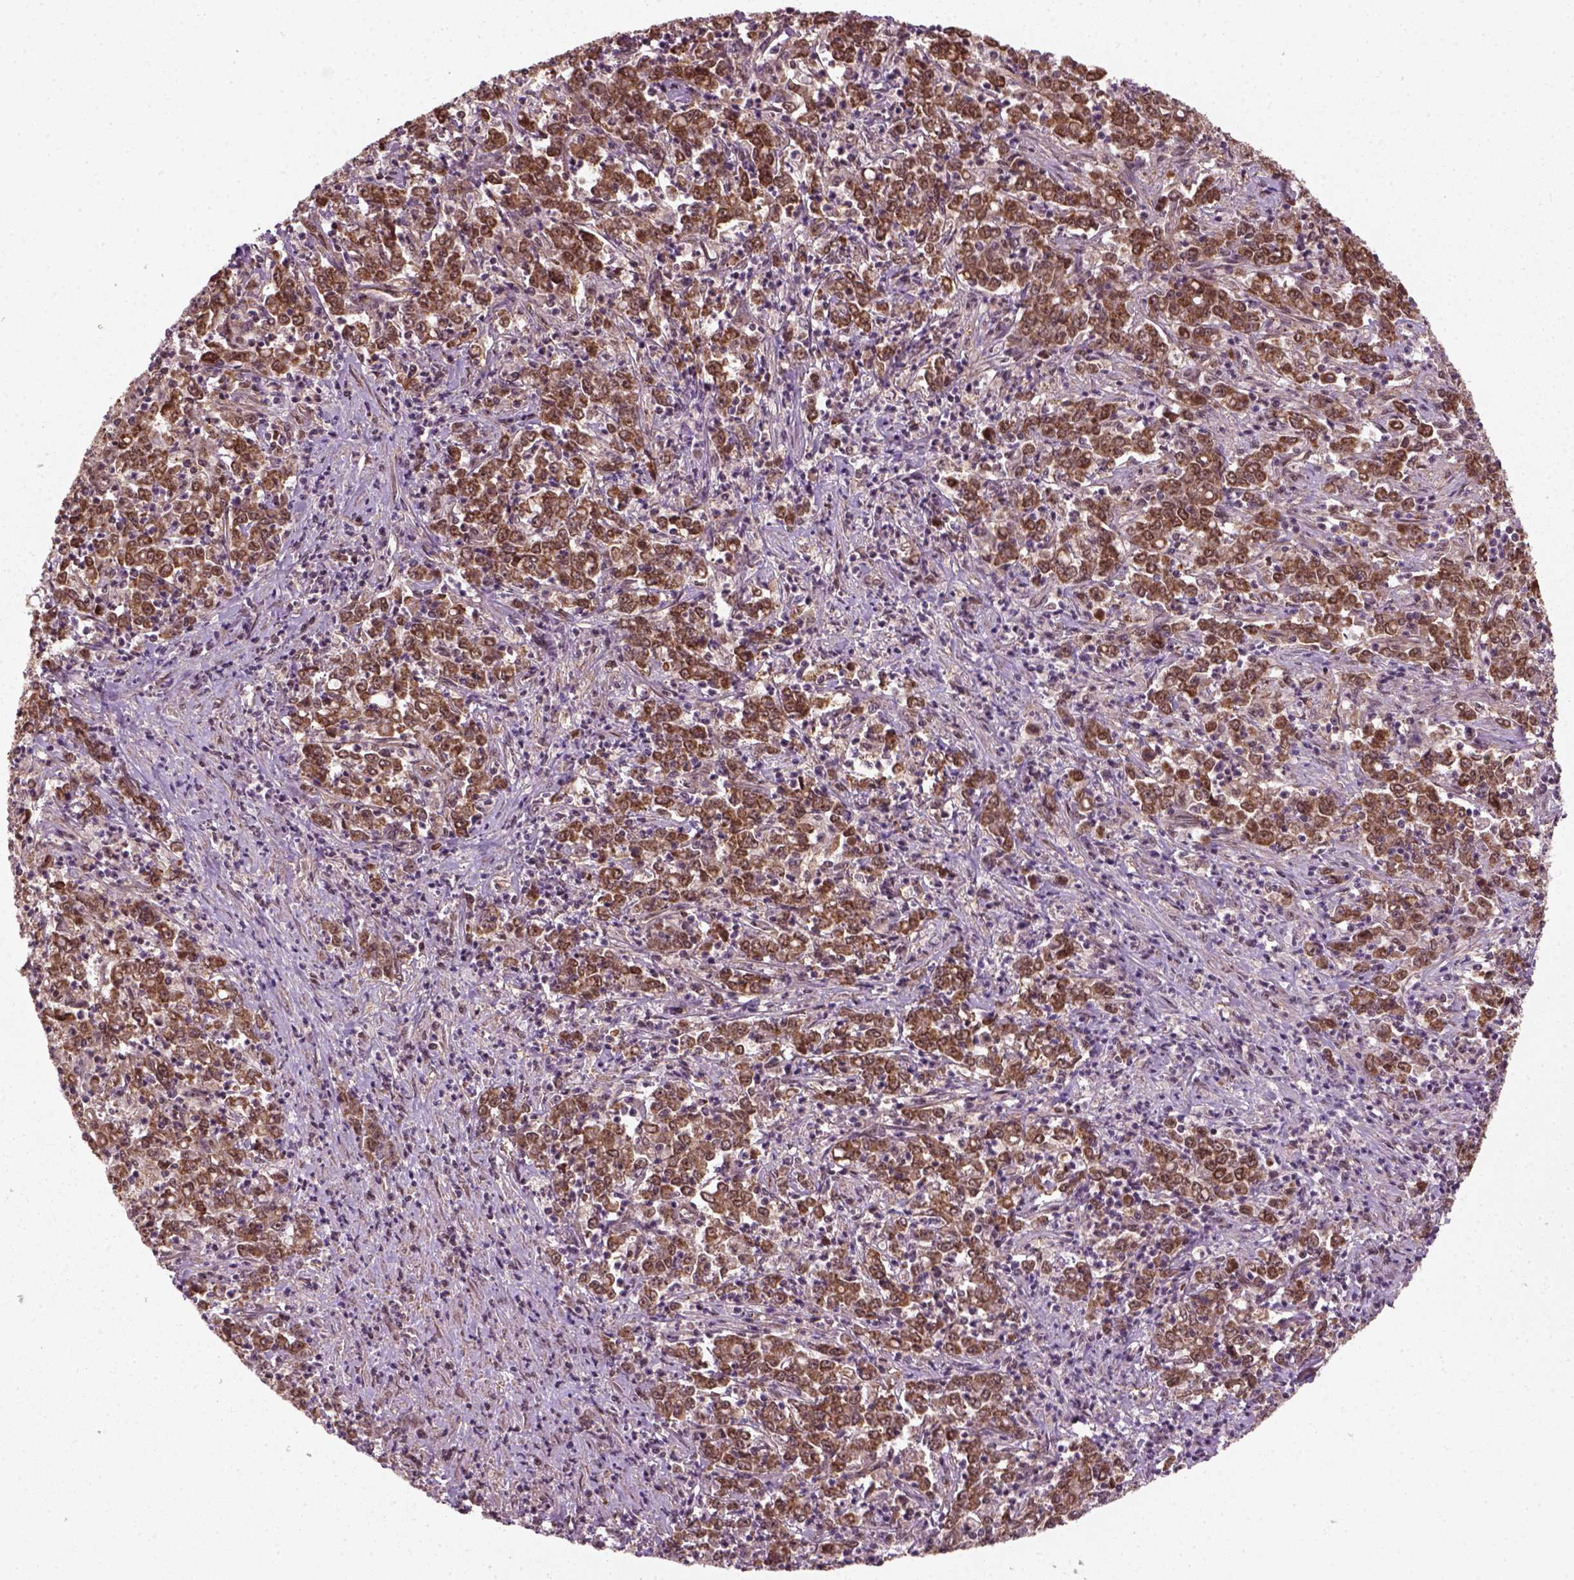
{"staining": {"intensity": "moderate", "quantity": ">75%", "location": "cytoplasmic/membranous"}, "tissue": "stomach cancer", "cell_type": "Tumor cells", "image_type": "cancer", "snomed": [{"axis": "morphology", "description": "Adenocarcinoma, NOS"}, {"axis": "topography", "description": "Stomach, lower"}], "caption": "An immunohistochemistry (IHC) photomicrograph of neoplastic tissue is shown. Protein staining in brown shows moderate cytoplasmic/membranous positivity in stomach cancer within tumor cells.", "gene": "NUDT9", "patient": {"sex": "female", "age": 71}}